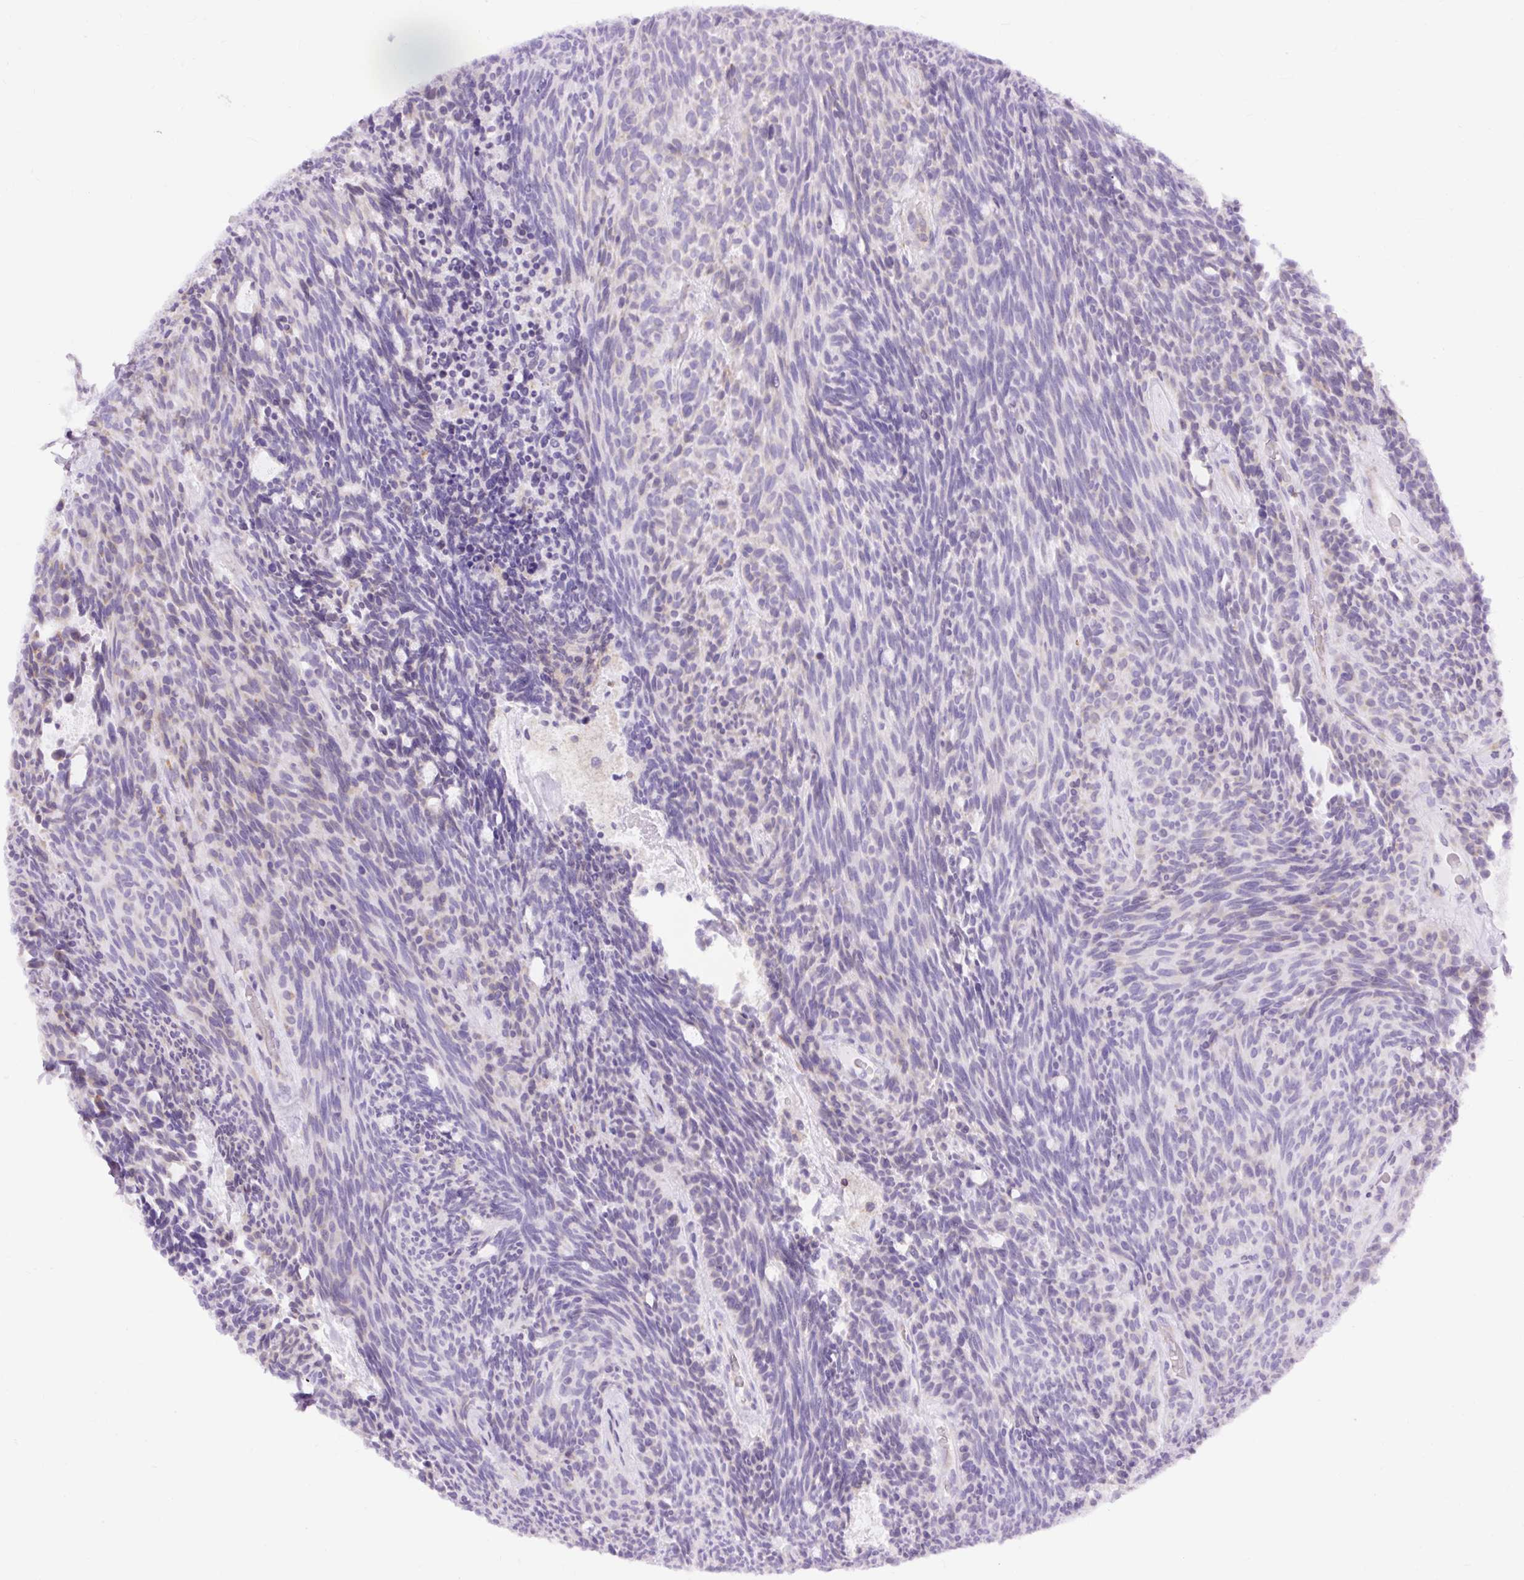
{"staining": {"intensity": "negative", "quantity": "none", "location": "none"}, "tissue": "carcinoid", "cell_type": "Tumor cells", "image_type": "cancer", "snomed": [{"axis": "morphology", "description": "Carcinoid, malignant, NOS"}, {"axis": "topography", "description": "Pancreas"}], "caption": "Immunohistochemical staining of carcinoid (malignant) demonstrates no significant staining in tumor cells.", "gene": "DDOST", "patient": {"sex": "female", "age": 54}}